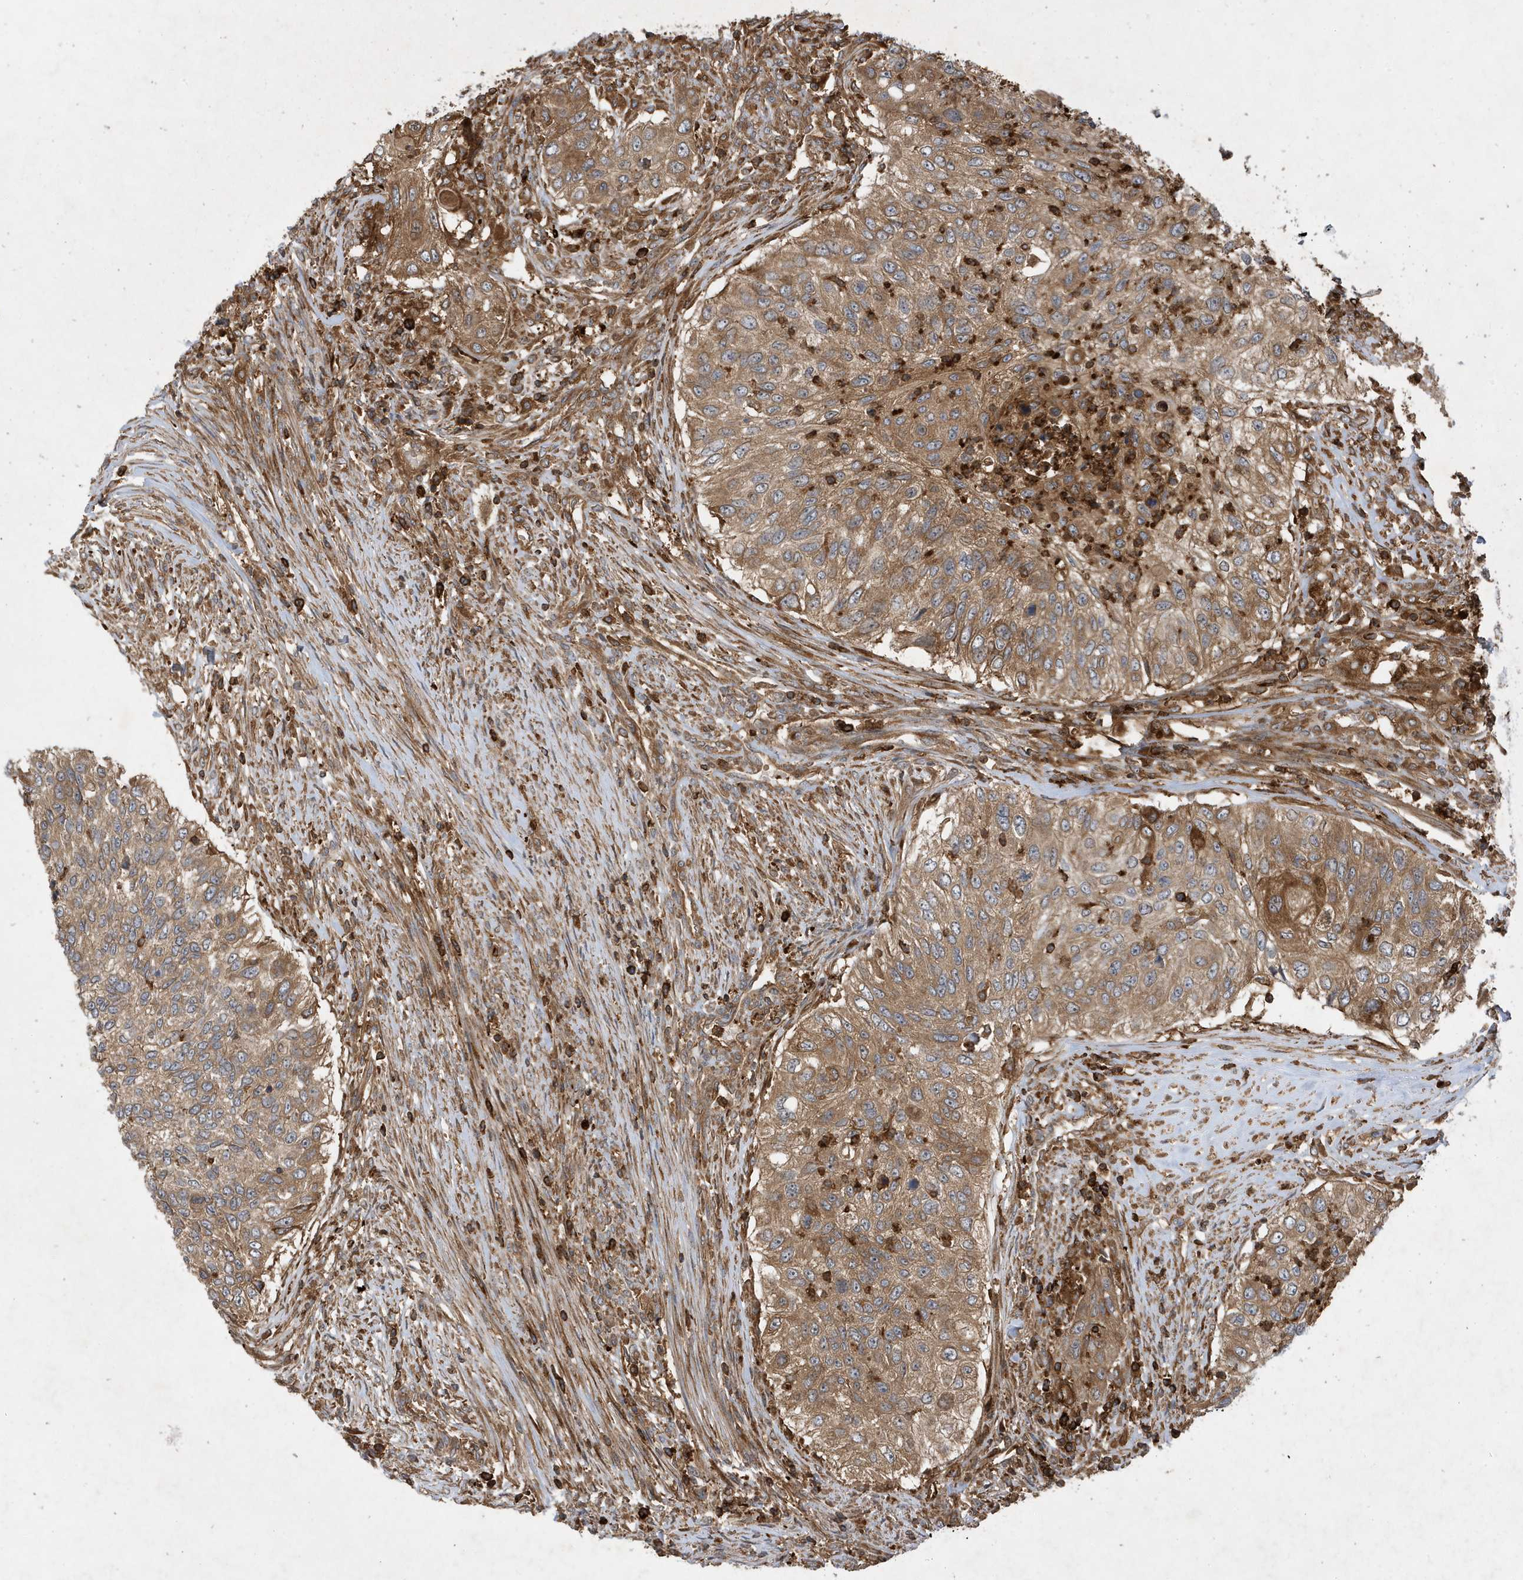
{"staining": {"intensity": "moderate", "quantity": ">75%", "location": "cytoplasmic/membranous"}, "tissue": "urothelial cancer", "cell_type": "Tumor cells", "image_type": "cancer", "snomed": [{"axis": "morphology", "description": "Urothelial carcinoma, High grade"}, {"axis": "topography", "description": "Urinary bladder"}], "caption": "The image shows a brown stain indicating the presence of a protein in the cytoplasmic/membranous of tumor cells in urothelial cancer. (DAB IHC, brown staining for protein, blue staining for nuclei).", "gene": "LAPTM4A", "patient": {"sex": "female", "age": 60}}